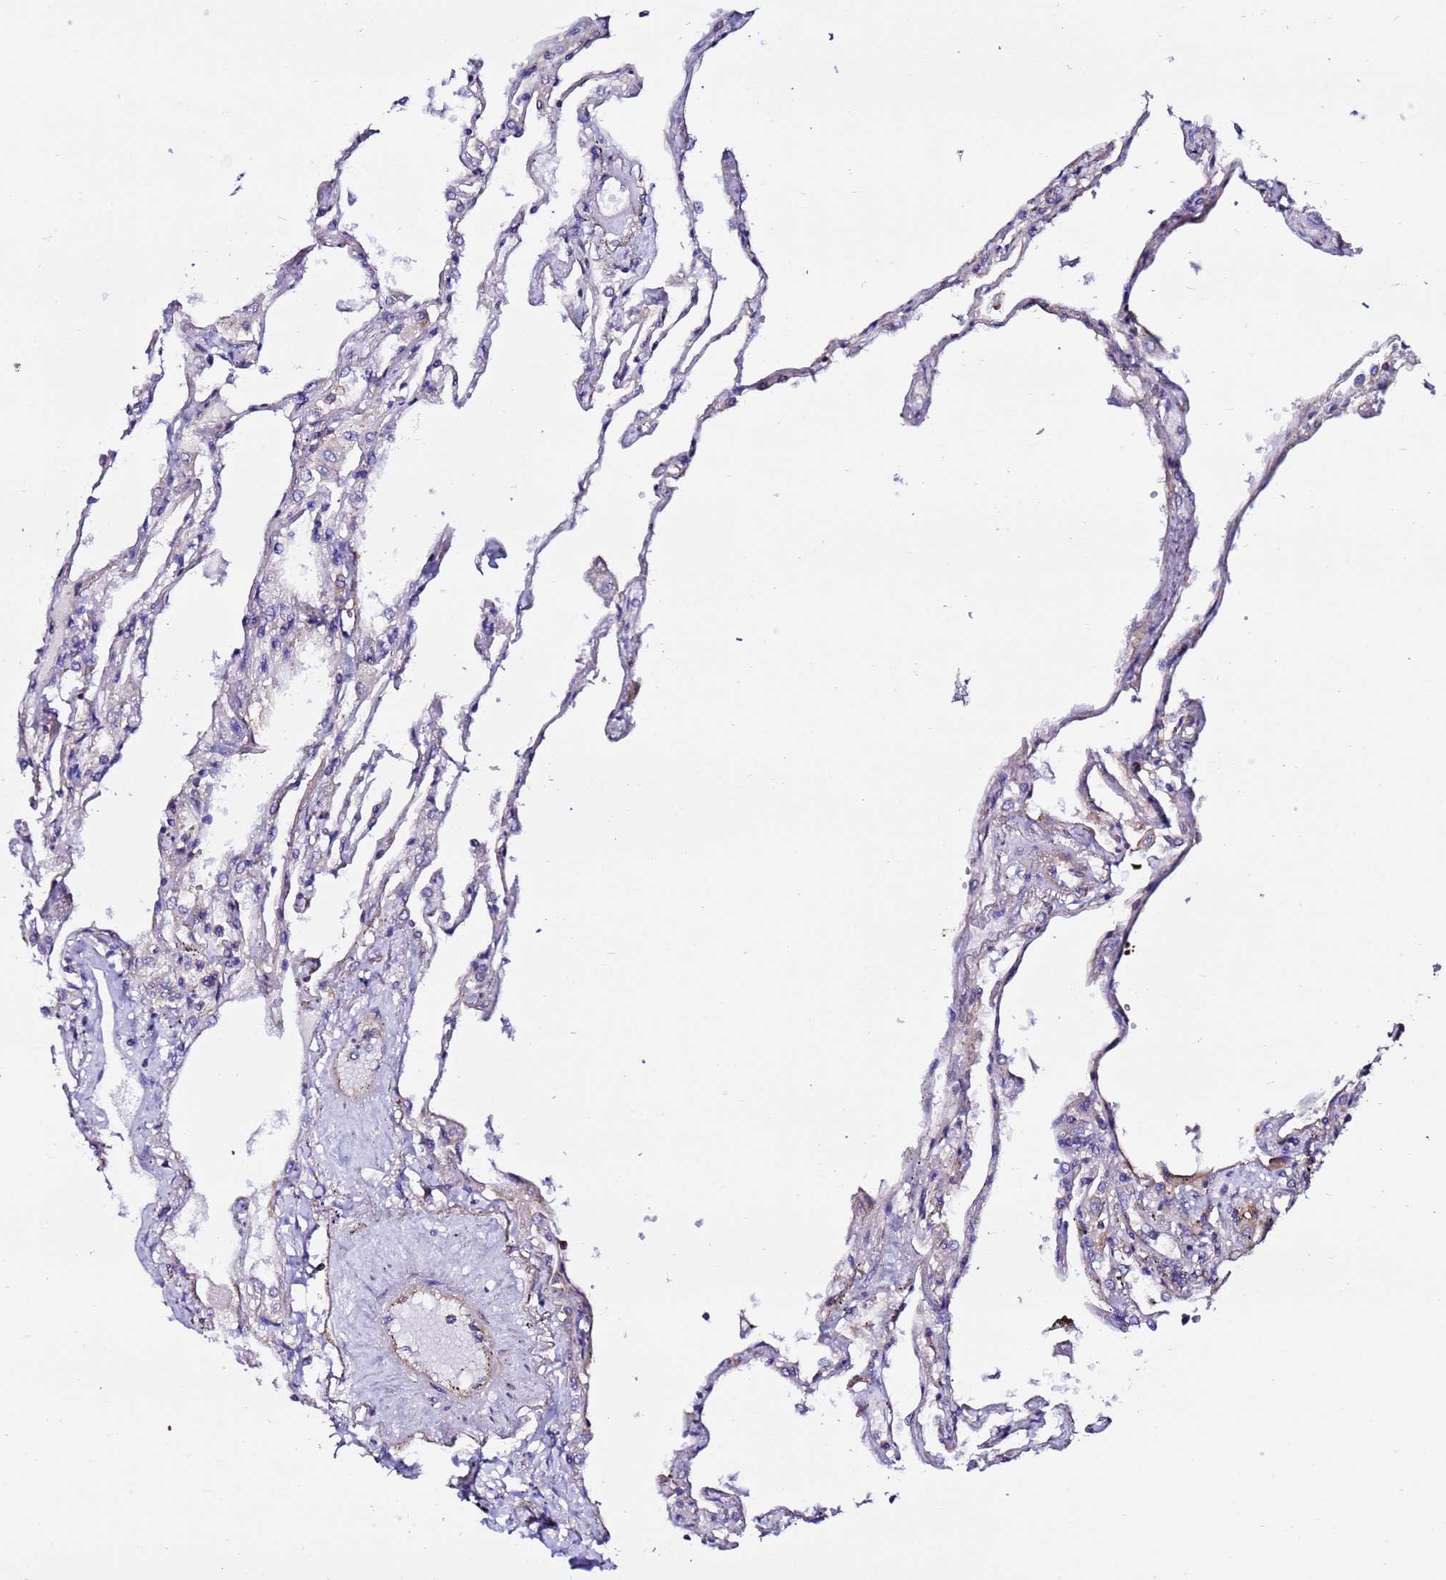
{"staining": {"intensity": "weak", "quantity": "<25%", "location": "cytoplasmic/membranous"}, "tissue": "lung", "cell_type": "Alveolar cells", "image_type": "normal", "snomed": [{"axis": "morphology", "description": "Normal tissue, NOS"}, {"axis": "topography", "description": "Lung"}], "caption": "Immunohistochemistry of unremarkable lung displays no staining in alveolar cells.", "gene": "POTEE", "patient": {"sex": "female", "age": 67}}